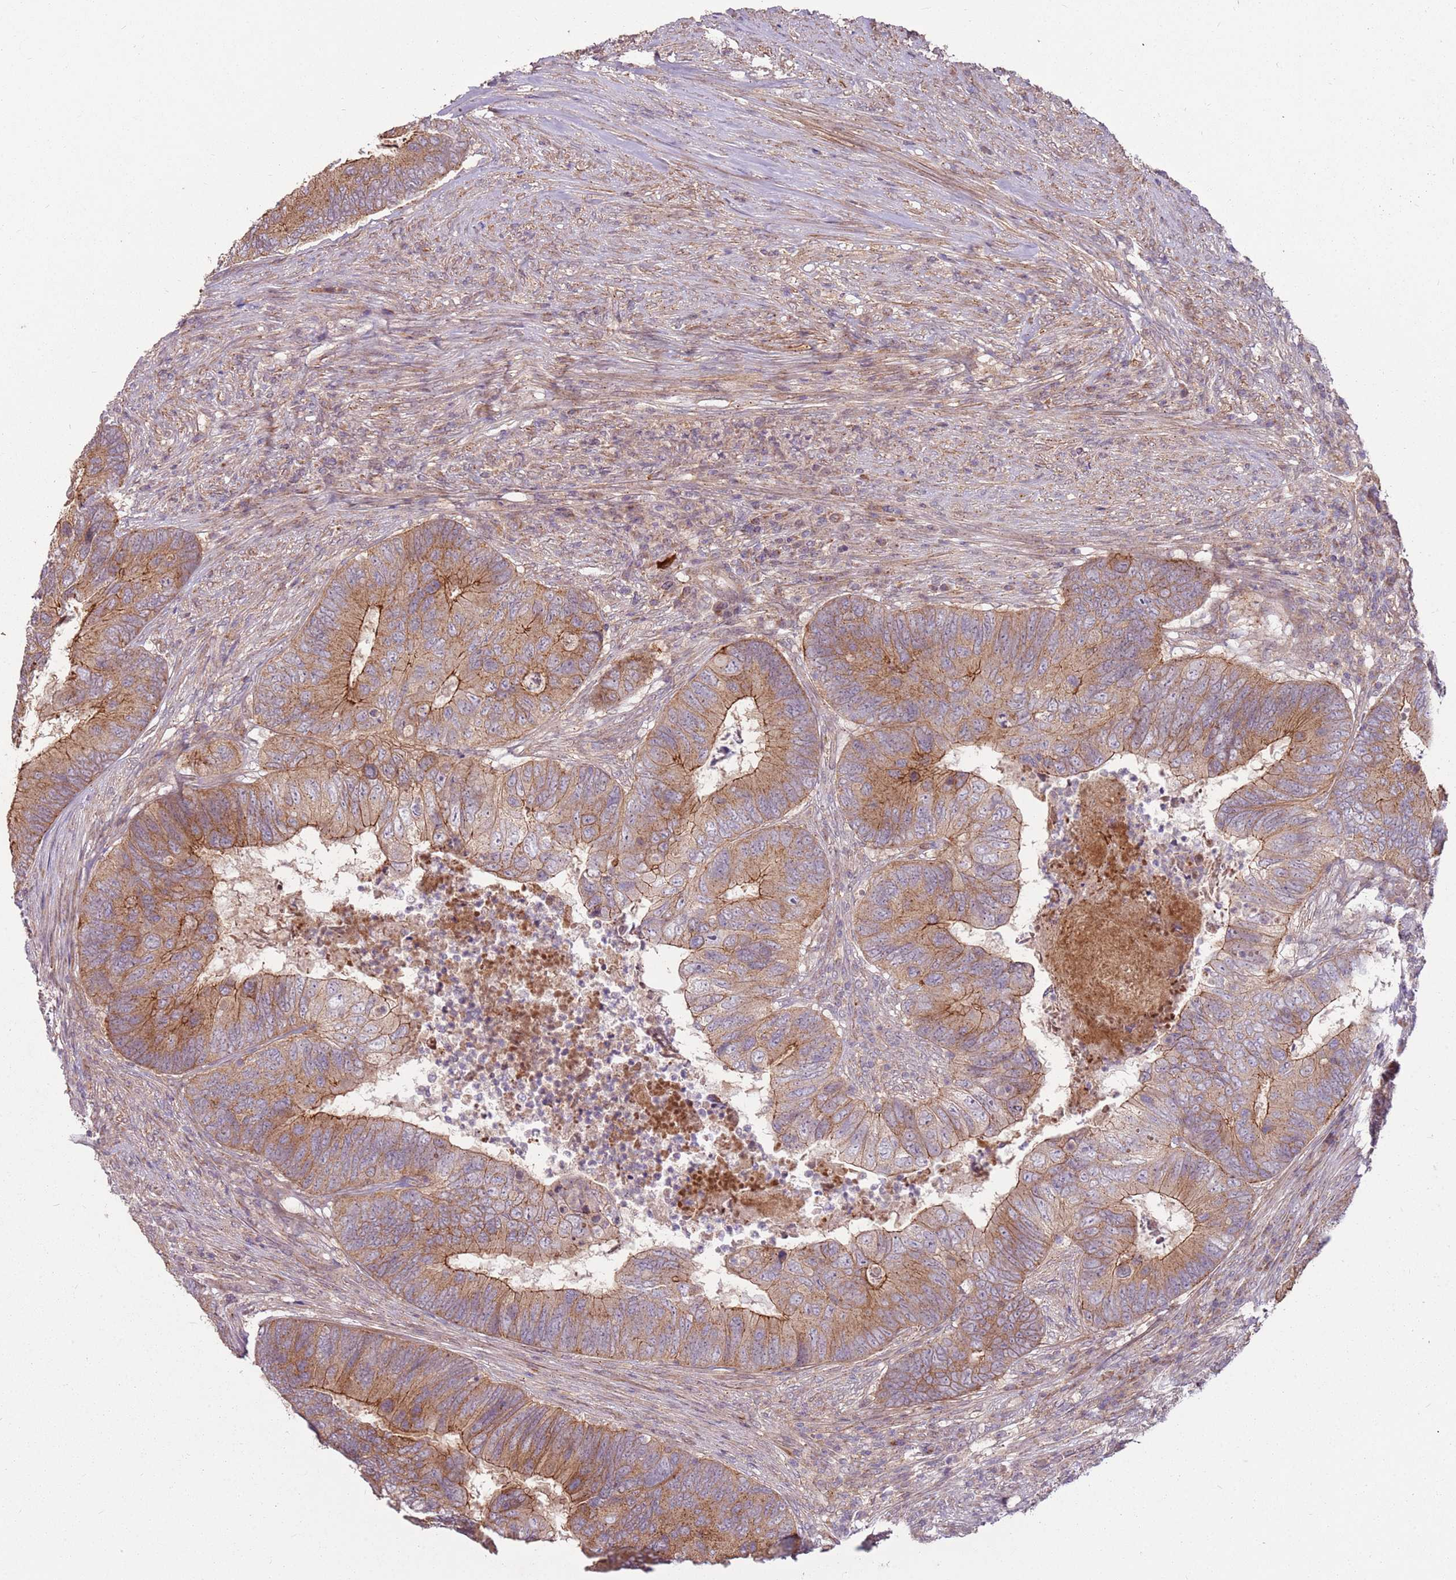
{"staining": {"intensity": "moderate", "quantity": ">75%", "location": "cytoplasmic/membranous"}, "tissue": "colorectal cancer", "cell_type": "Tumor cells", "image_type": "cancer", "snomed": [{"axis": "morphology", "description": "Adenocarcinoma, NOS"}, {"axis": "topography", "description": "Colon"}], "caption": "A high-resolution image shows immunohistochemistry (IHC) staining of colorectal cancer, which reveals moderate cytoplasmic/membranous positivity in about >75% of tumor cells. The staining was performed using DAB to visualize the protein expression in brown, while the nuclei were stained in blue with hematoxylin (Magnification: 20x).", "gene": "SPATA31D1", "patient": {"sex": "female", "age": 67}}